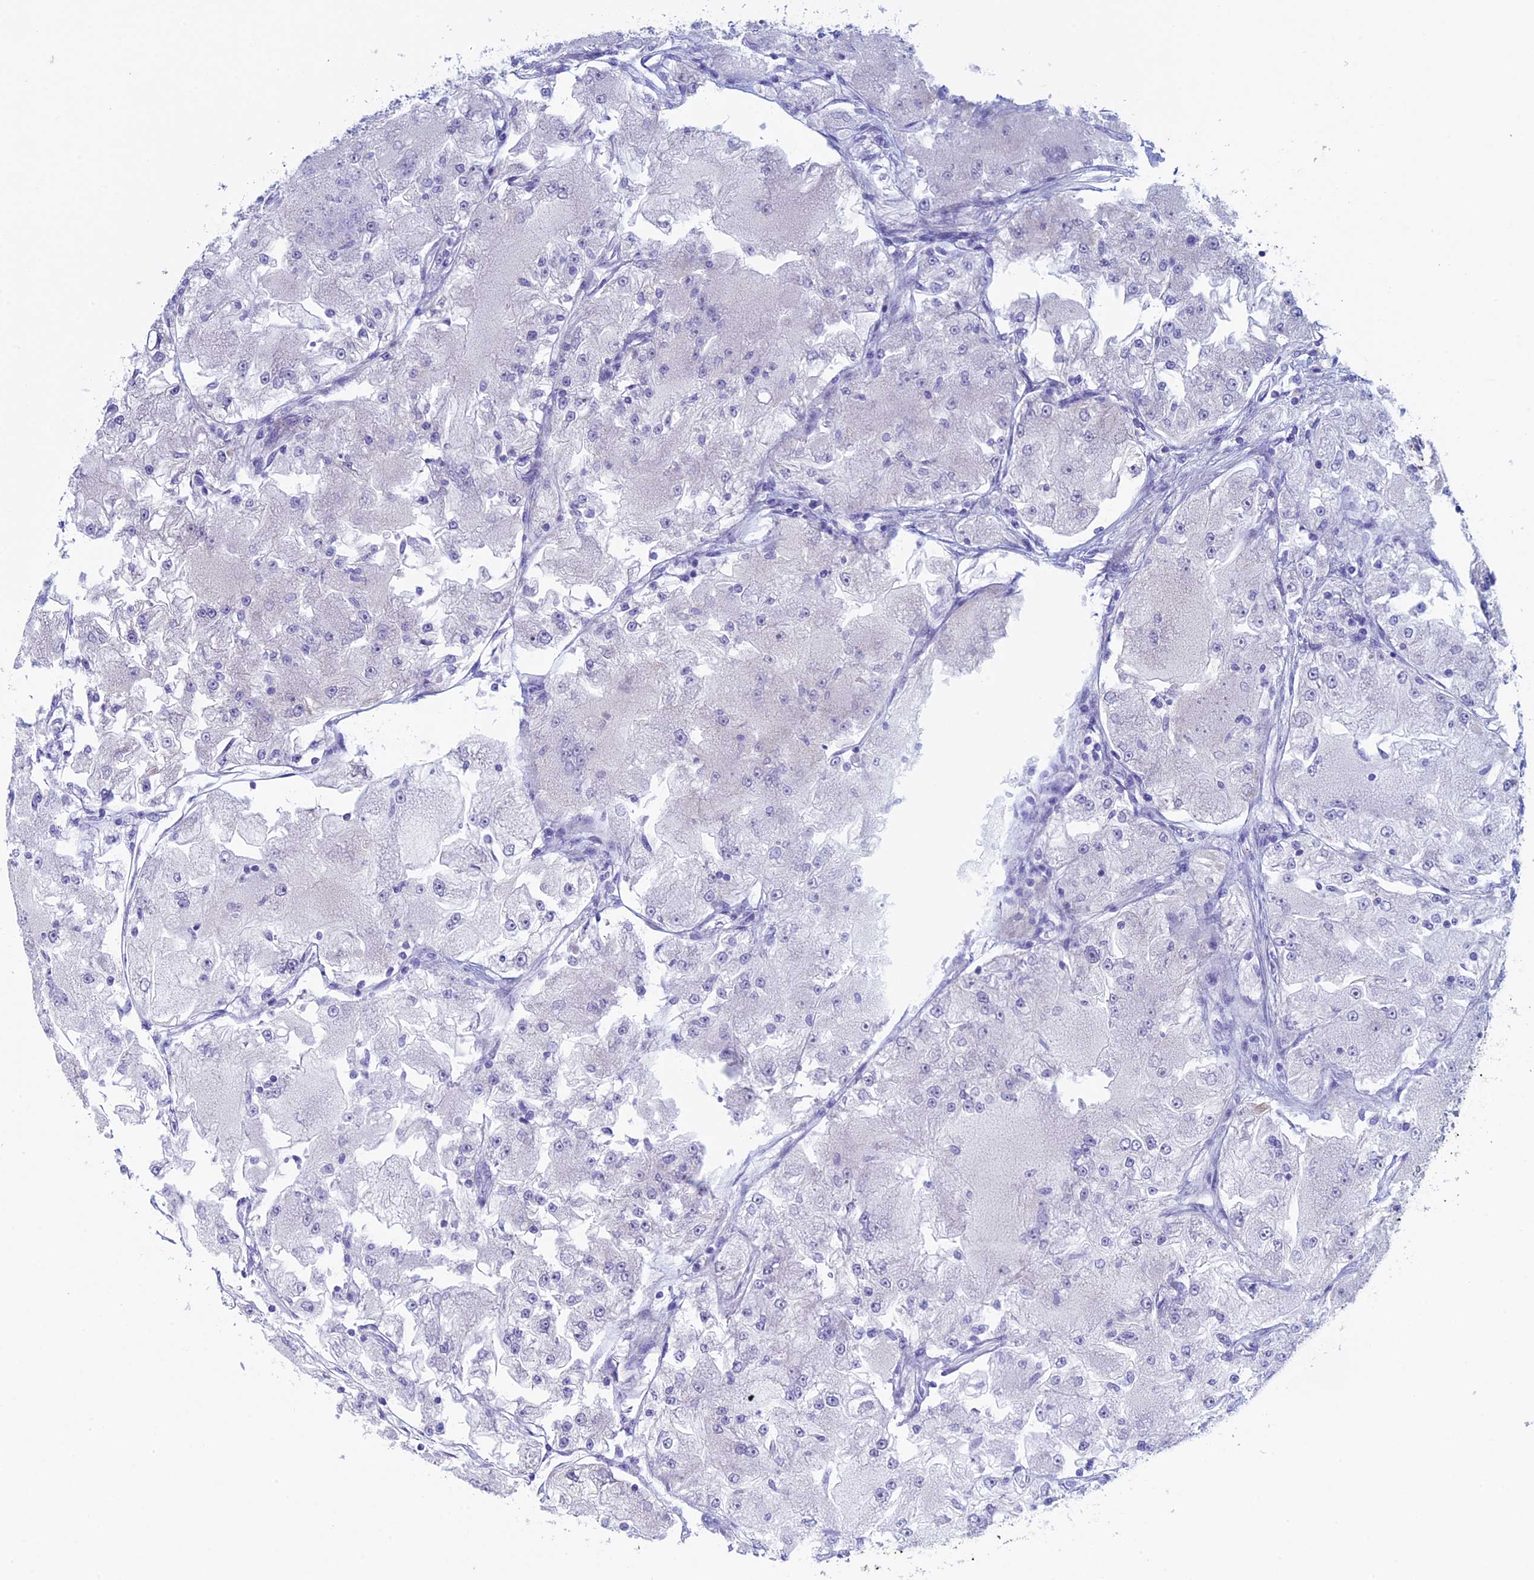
{"staining": {"intensity": "negative", "quantity": "none", "location": "none"}, "tissue": "renal cancer", "cell_type": "Tumor cells", "image_type": "cancer", "snomed": [{"axis": "morphology", "description": "Adenocarcinoma, NOS"}, {"axis": "topography", "description": "Kidney"}], "caption": "IHC image of human renal adenocarcinoma stained for a protein (brown), which reveals no expression in tumor cells. Brightfield microscopy of IHC stained with DAB (brown) and hematoxylin (blue), captured at high magnification.", "gene": "UQCRFS1", "patient": {"sex": "female", "age": 72}}